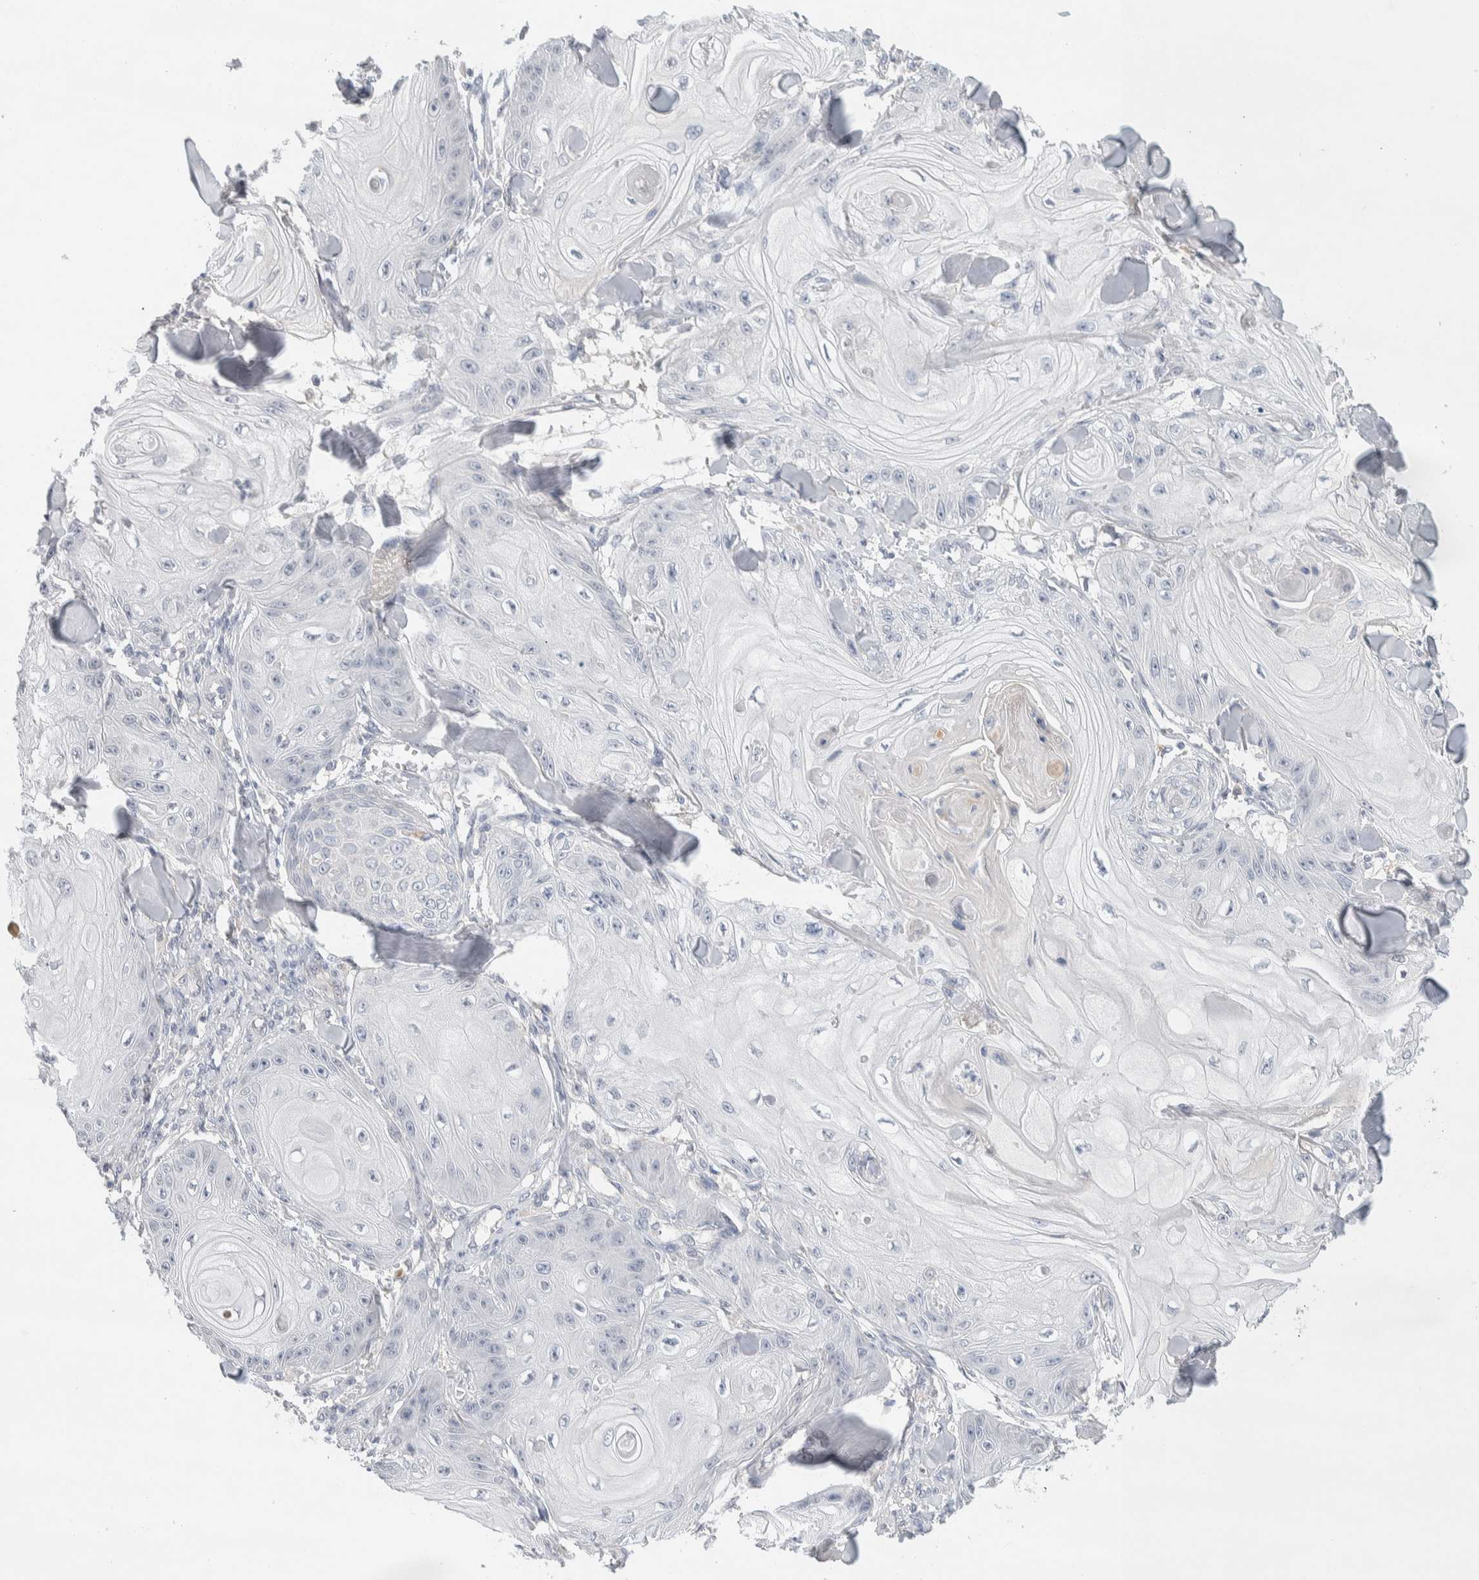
{"staining": {"intensity": "negative", "quantity": "none", "location": "none"}, "tissue": "skin cancer", "cell_type": "Tumor cells", "image_type": "cancer", "snomed": [{"axis": "morphology", "description": "Squamous cell carcinoma, NOS"}, {"axis": "topography", "description": "Skin"}], "caption": "DAB immunohistochemical staining of human skin squamous cell carcinoma reveals no significant staining in tumor cells. Brightfield microscopy of immunohistochemistry (IHC) stained with DAB (3,3'-diaminobenzidine) (brown) and hematoxylin (blue), captured at high magnification.", "gene": "DEPTOR", "patient": {"sex": "male", "age": 74}}